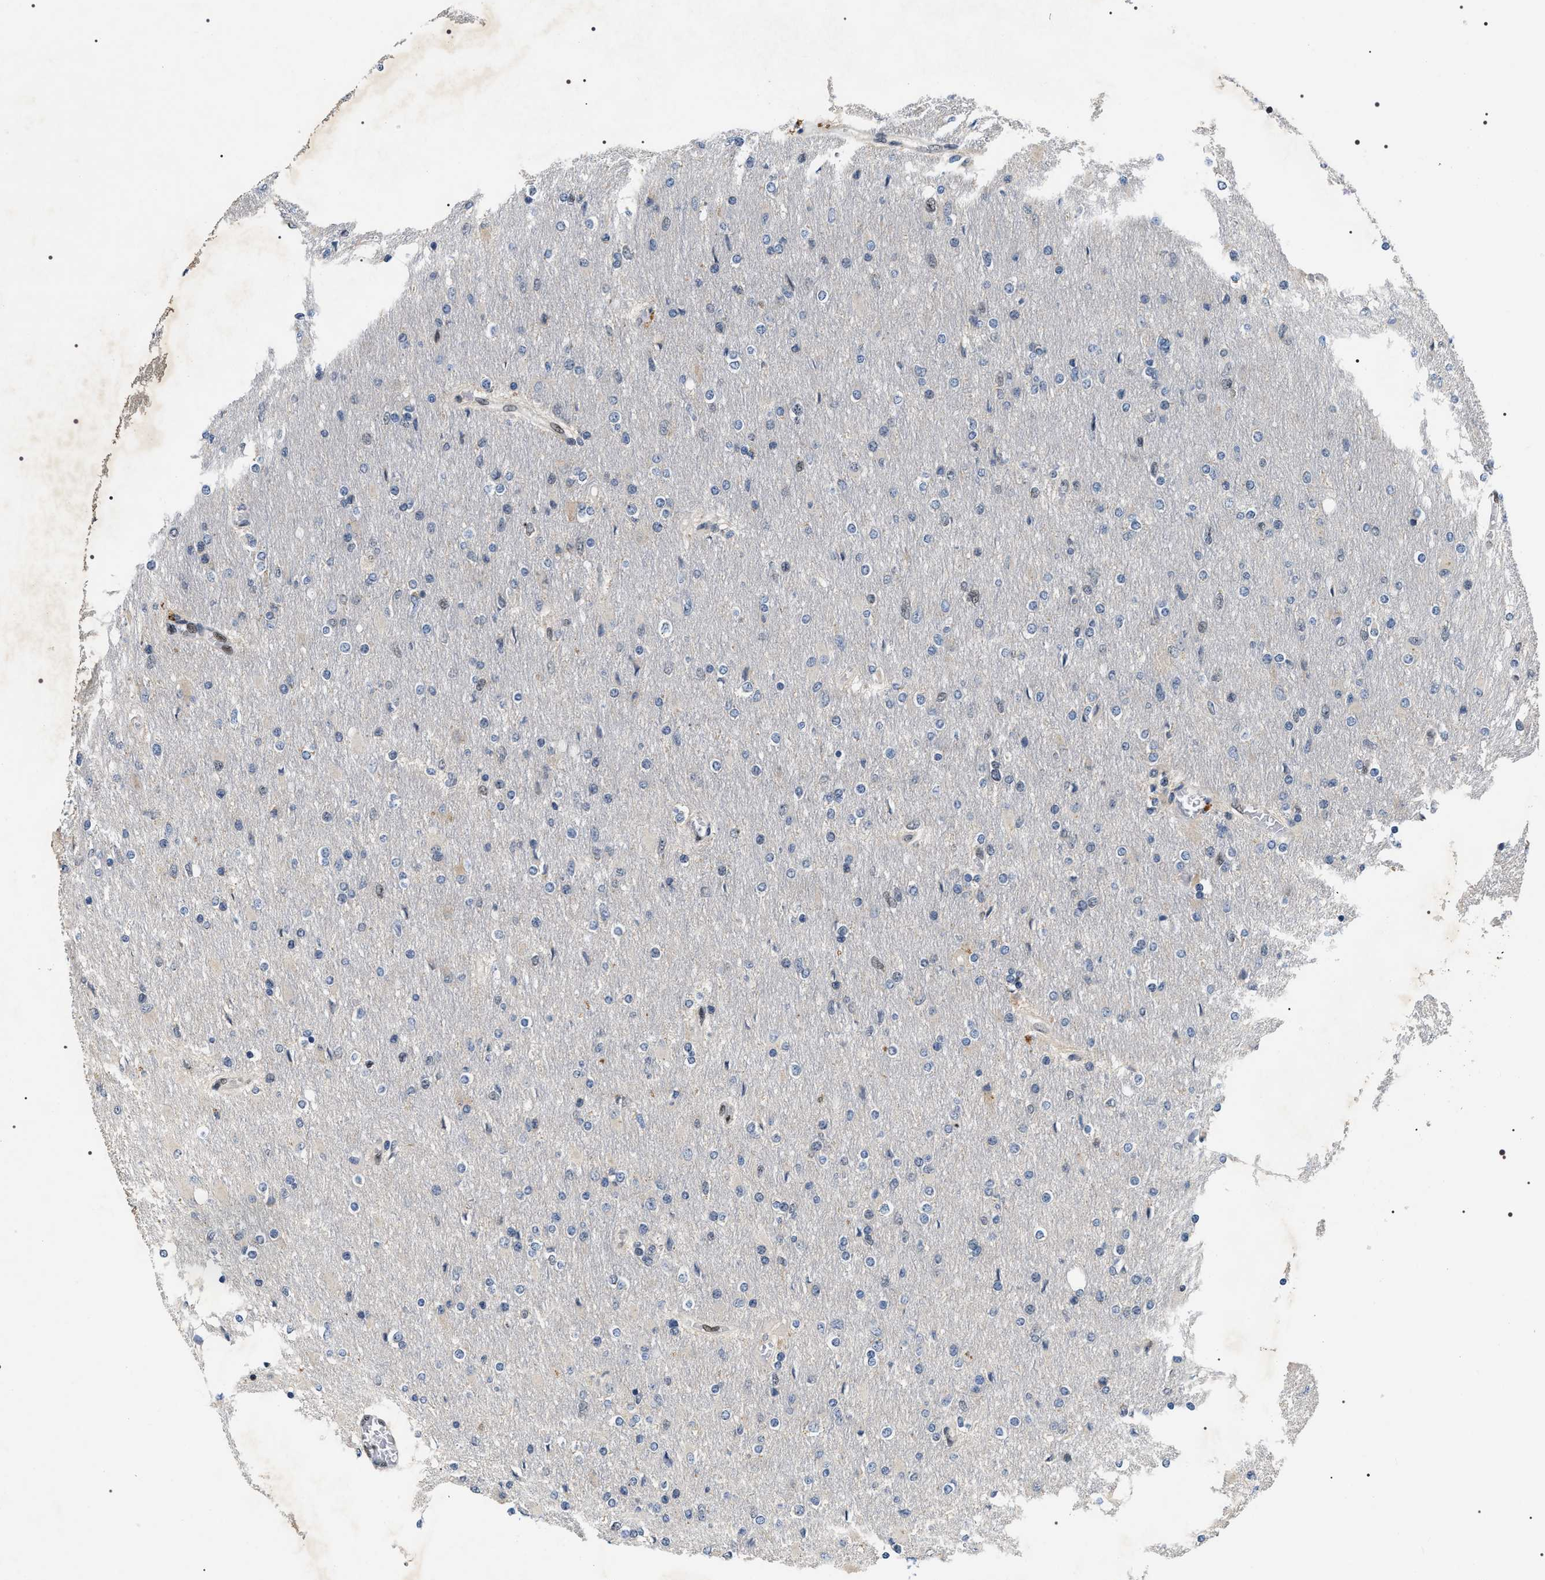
{"staining": {"intensity": "negative", "quantity": "none", "location": "none"}, "tissue": "glioma", "cell_type": "Tumor cells", "image_type": "cancer", "snomed": [{"axis": "morphology", "description": "Glioma, malignant, High grade"}, {"axis": "topography", "description": "Cerebral cortex"}], "caption": "Malignant glioma (high-grade) was stained to show a protein in brown. There is no significant expression in tumor cells.", "gene": "C7orf25", "patient": {"sex": "female", "age": 36}}